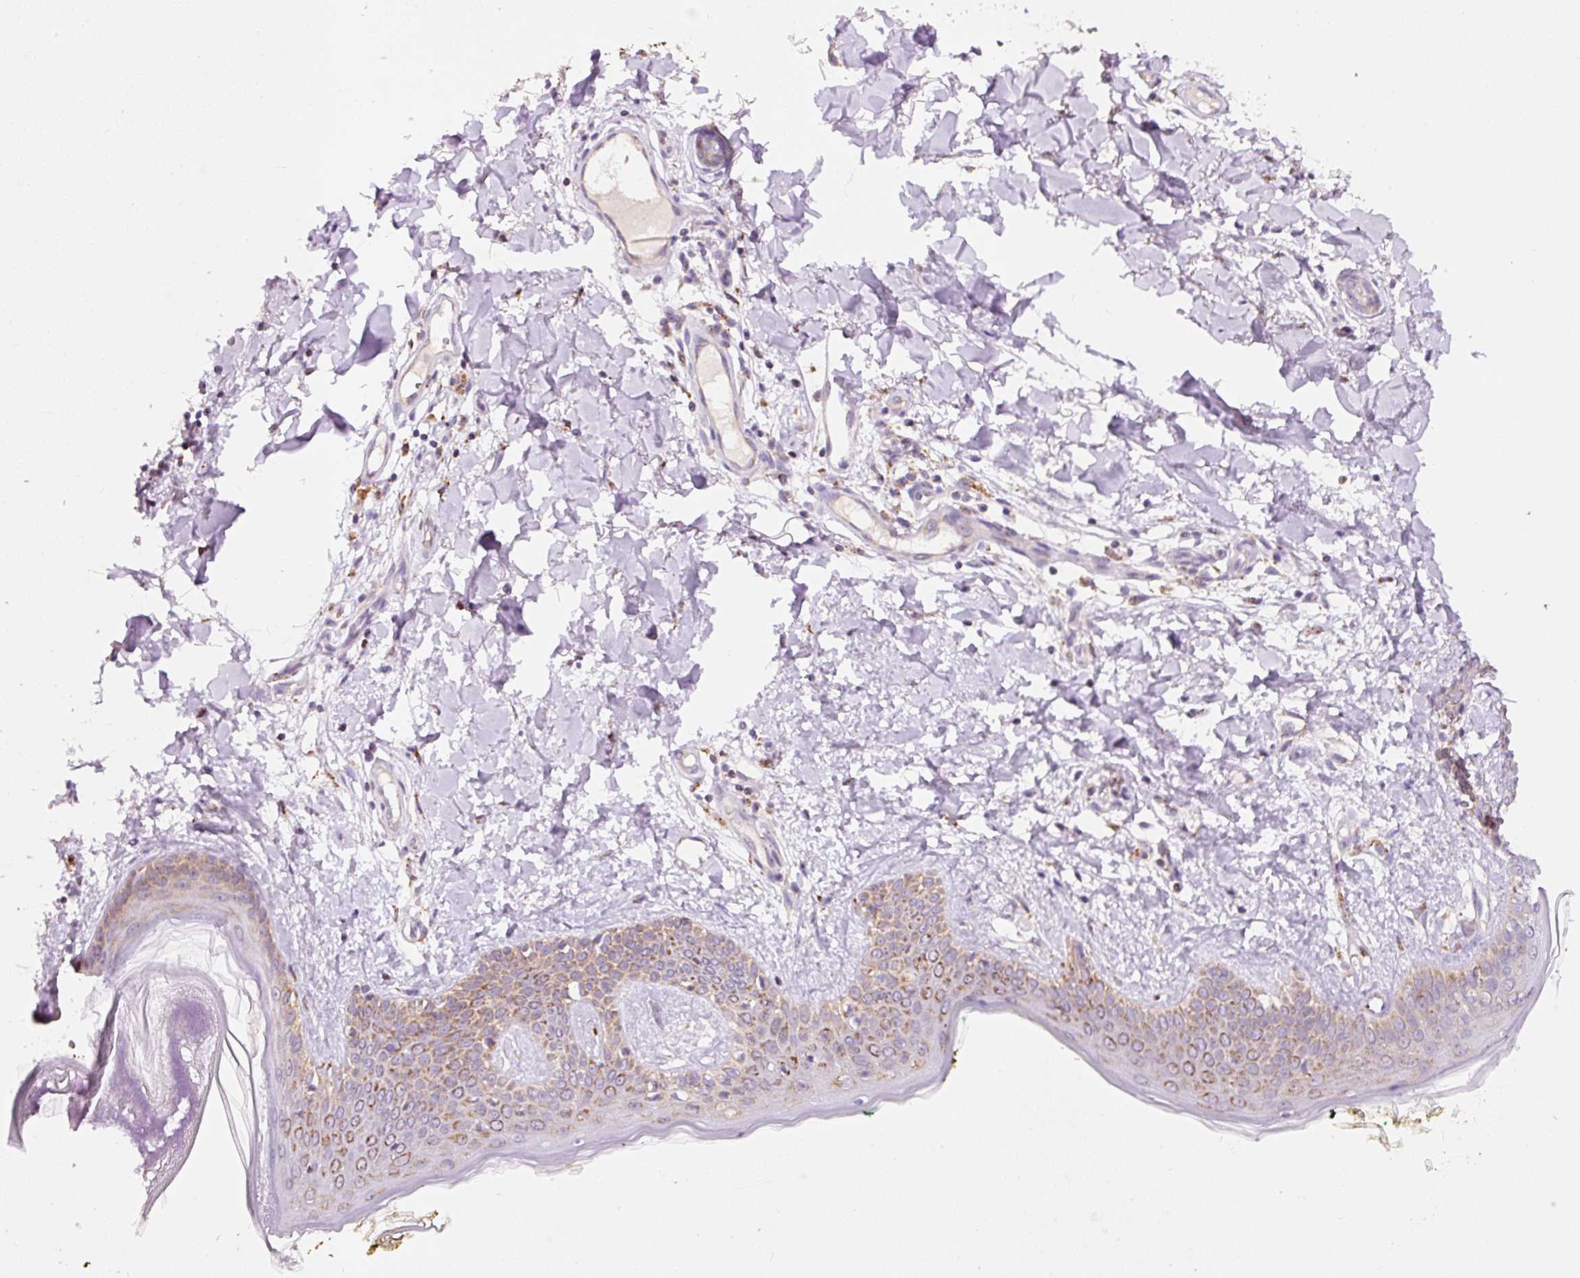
{"staining": {"intensity": "moderate", "quantity": "<25%", "location": "cytoplasmic/membranous"}, "tissue": "skin", "cell_type": "Fibroblasts", "image_type": "normal", "snomed": [{"axis": "morphology", "description": "Normal tissue, NOS"}, {"axis": "topography", "description": "Skin"}], "caption": "Protein expression analysis of benign skin shows moderate cytoplasmic/membranous staining in approximately <25% of fibroblasts.", "gene": "PCK2", "patient": {"sex": "female", "age": 34}}